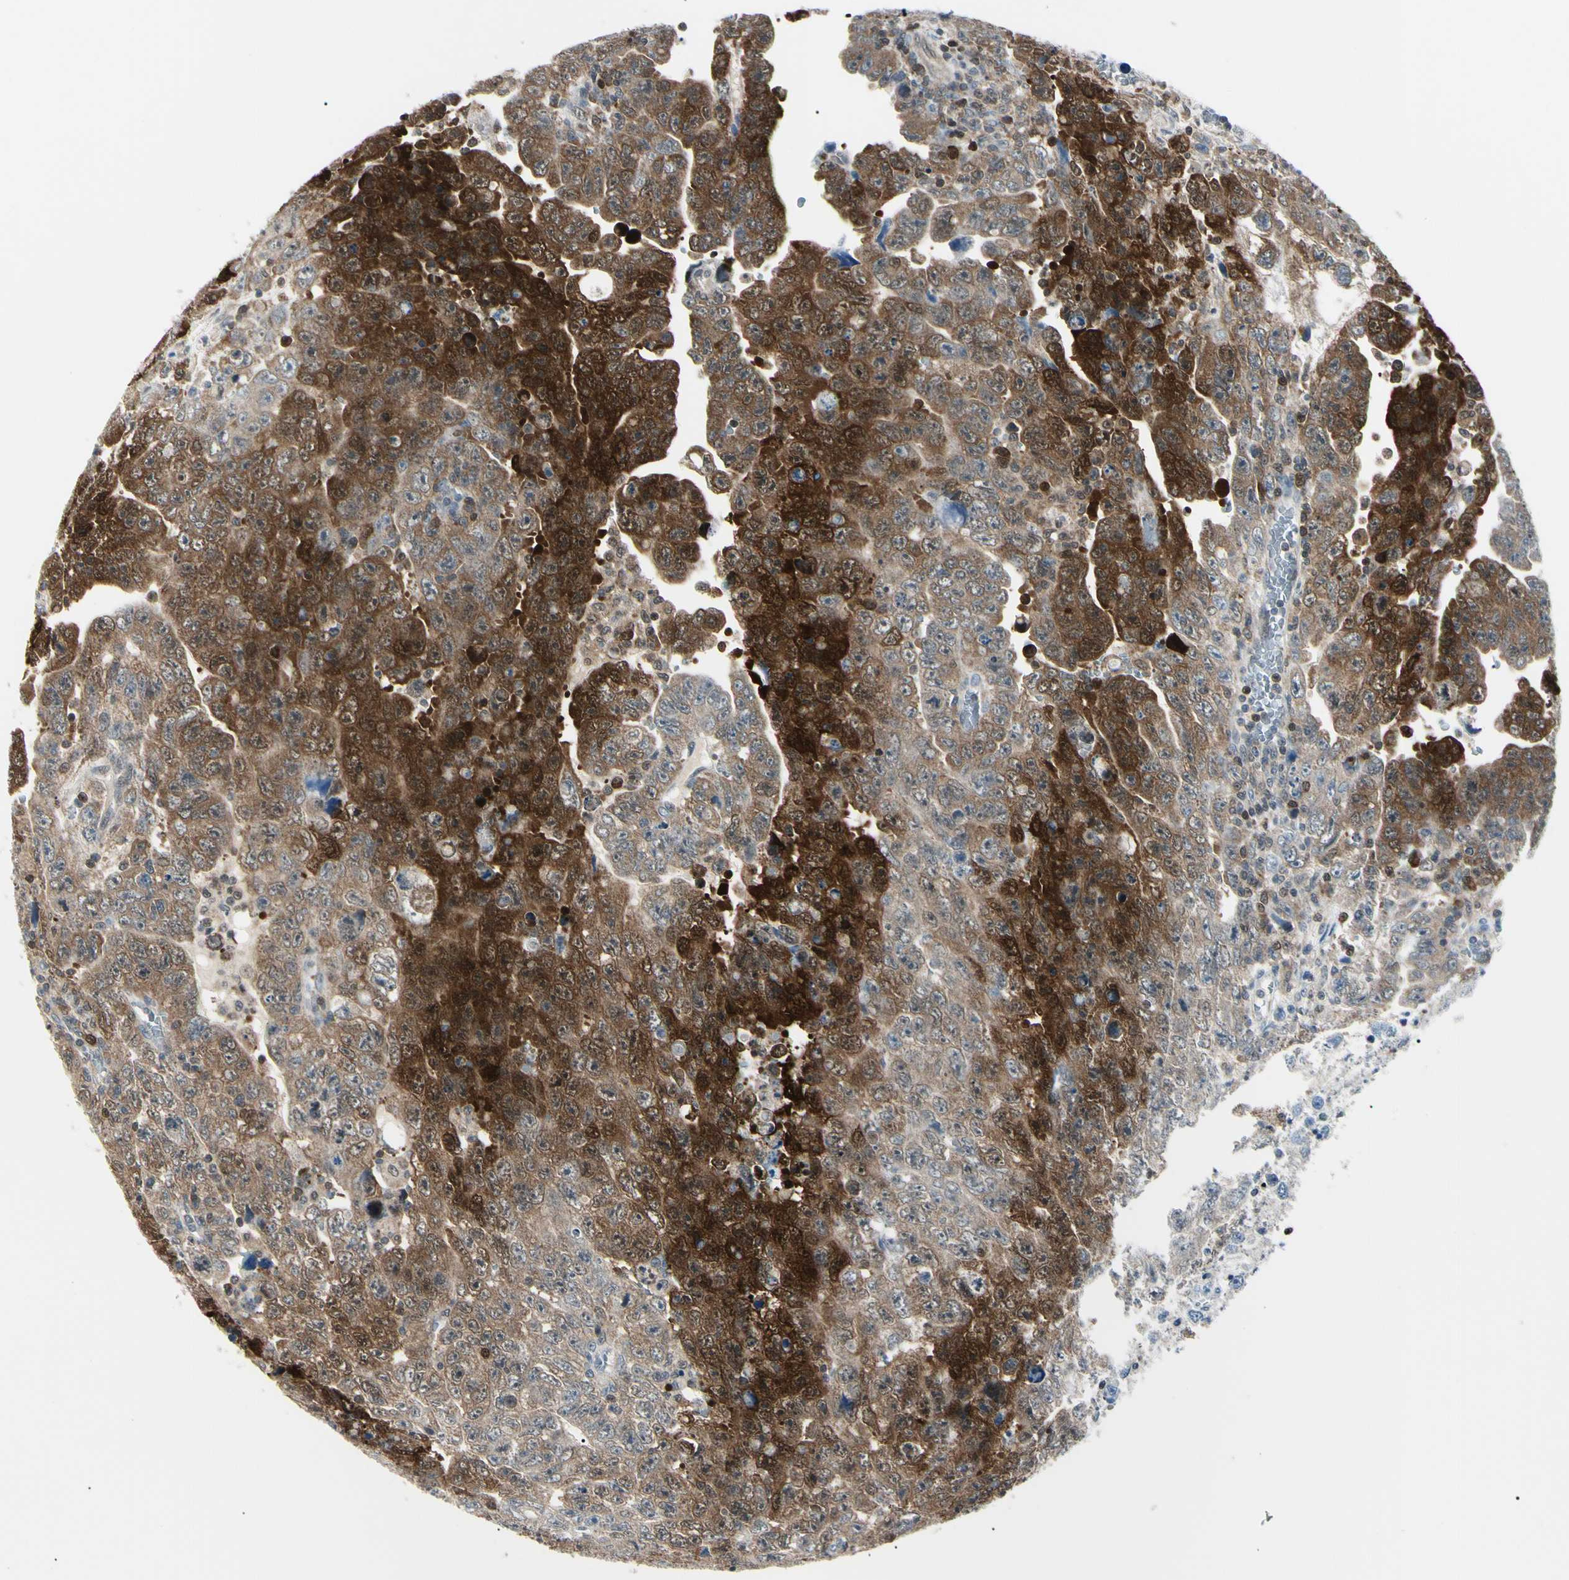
{"staining": {"intensity": "strong", "quantity": "25%-75%", "location": "cytoplasmic/membranous"}, "tissue": "testis cancer", "cell_type": "Tumor cells", "image_type": "cancer", "snomed": [{"axis": "morphology", "description": "Carcinoma, Embryonal, NOS"}, {"axis": "topography", "description": "Testis"}], "caption": "This is an image of immunohistochemistry (IHC) staining of testis cancer (embryonal carcinoma), which shows strong staining in the cytoplasmic/membranous of tumor cells.", "gene": "PGK1", "patient": {"sex": "male", "age": 28}}